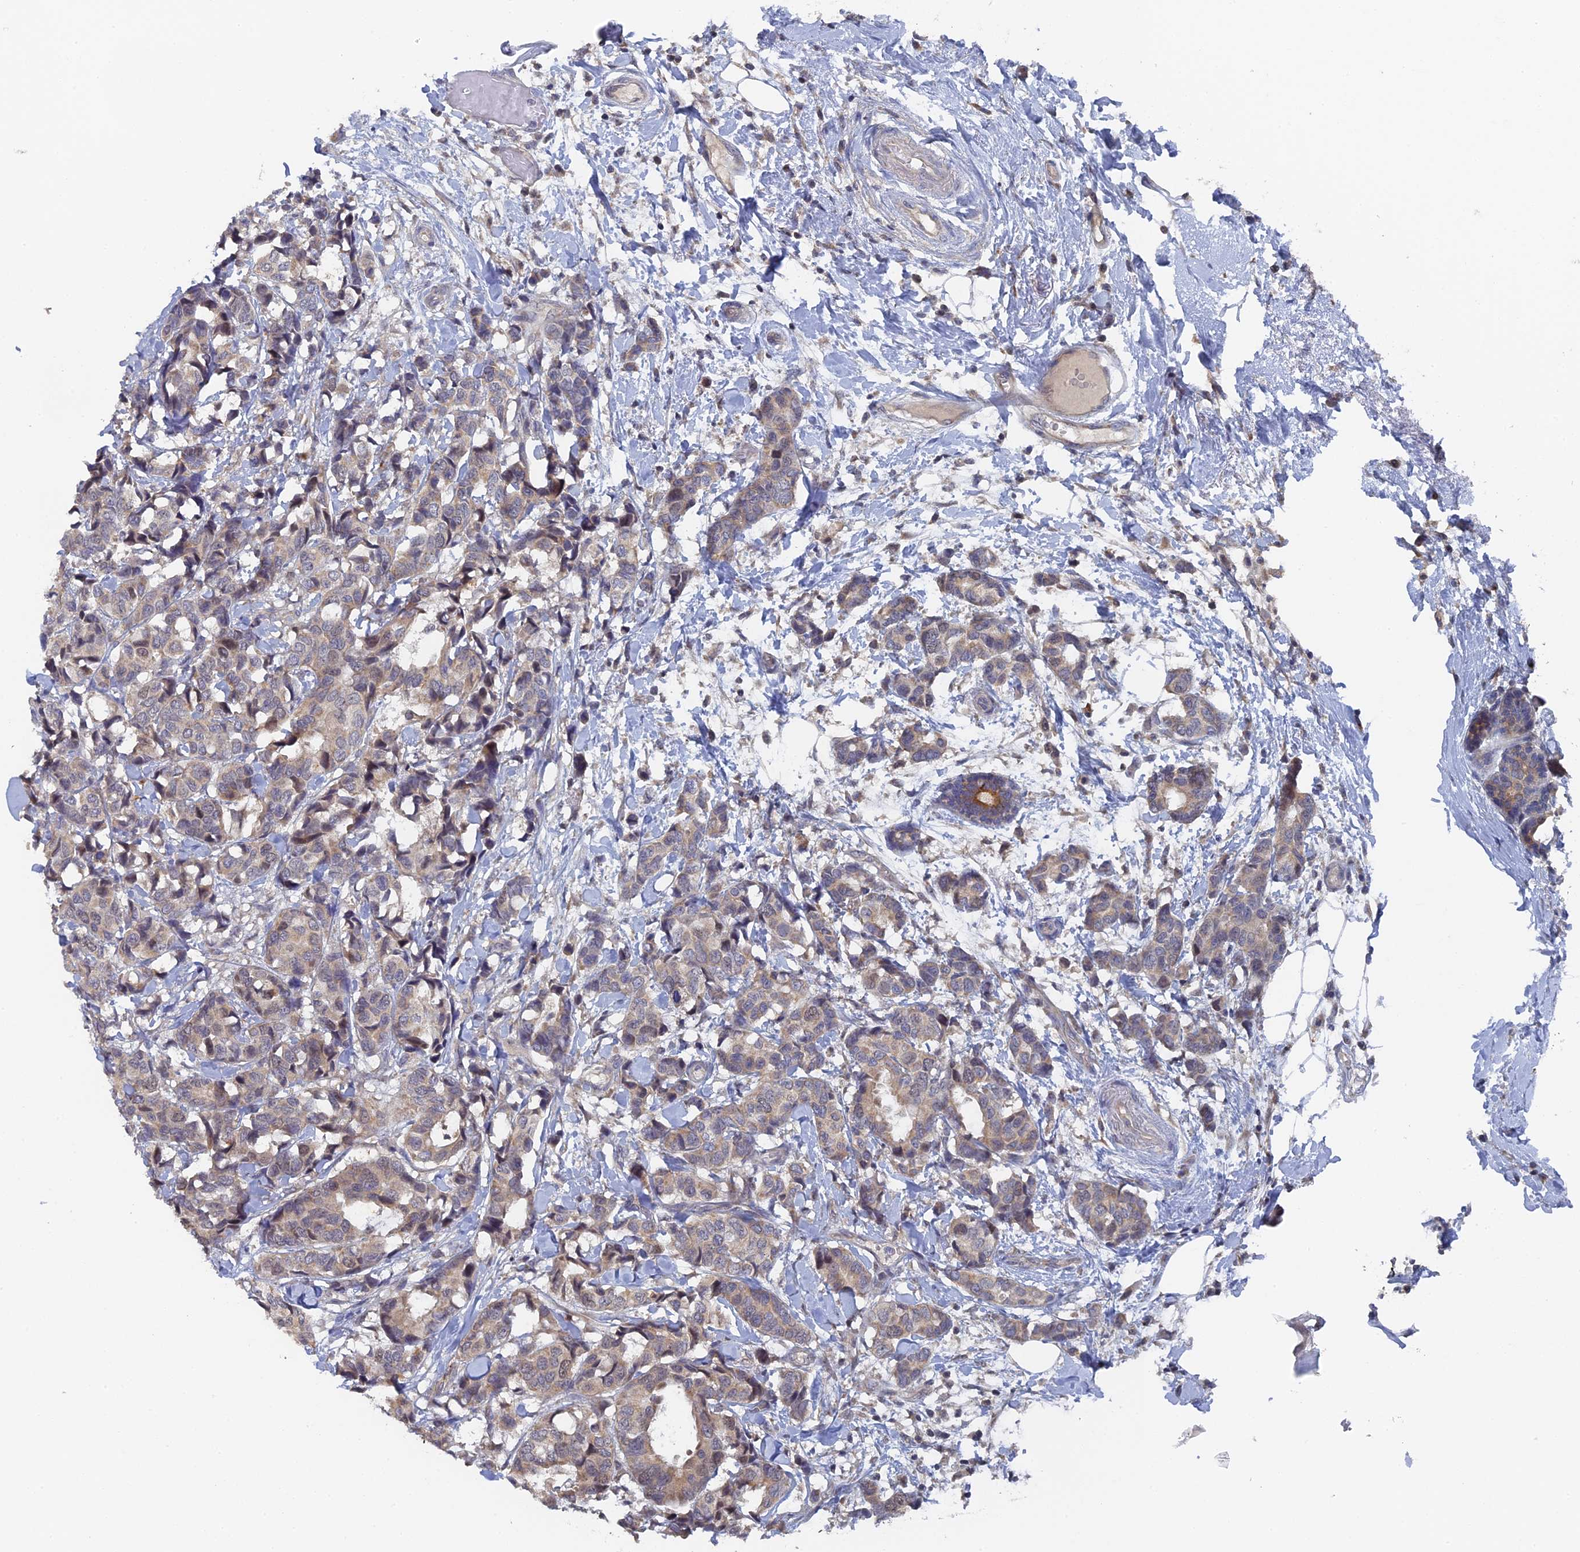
{"staining": {"intensity": "weak", "quantity": "<25%", "location": "cytoplasmic/membranous"}, "tissue": "breast cancer", "cell_type": "Tumor cells", "image_type": "cancer", "snomed": [{"axis": "morphology", "description": "Normal tissue, NOS"}, {"axis": "morphology", "description": "Duct carcinoma"}, {"axis": "topography", "description": "Breast"}], "caption": "Breast cancer stained for a protein using immunohistochemistry demonstrates no positivity tumor cells.", "gene": "MIGA2", "patient": {"sex": "female", "age": 87}}